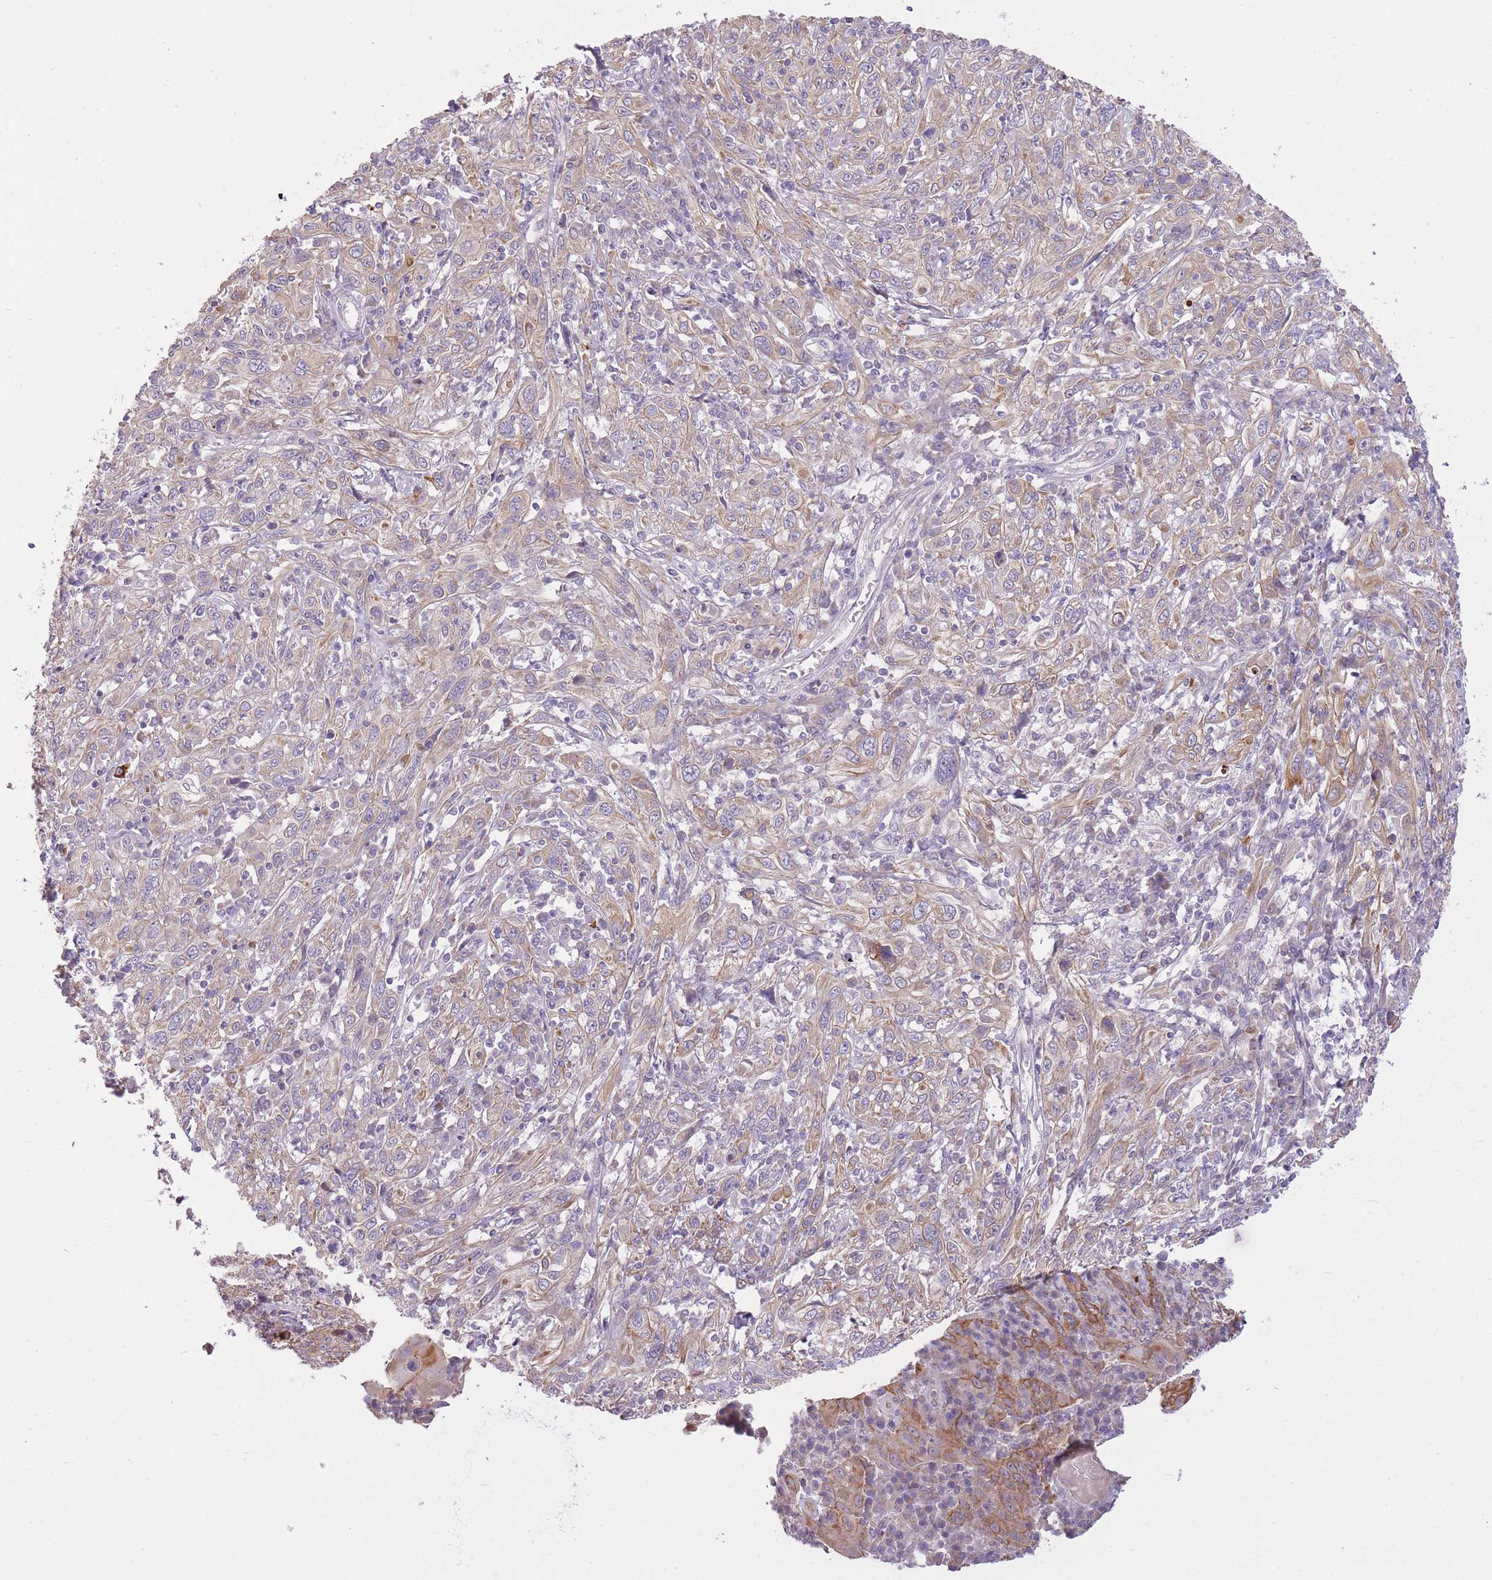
{"staining": {"intensity": "moderate", "quantity": "<25%", "location": "cytoplasmic/membranous"}, "tissue": "cervical cancer", "cell_type": "Tumor cells", "image_type": "cancer", "snomed": [{"axis": "morphology", "description": "Squamous cell carcinoma, NOS"}, {"axis": "topography", "description": "Cervix"}], "caption": "Cervical squamous cell carcinoma stained for a protein displays moderate cytoplasmic/membranous positivity in tumor cells.", "gene": "REV1", "patient": {"sex": "female", "age": 46}}